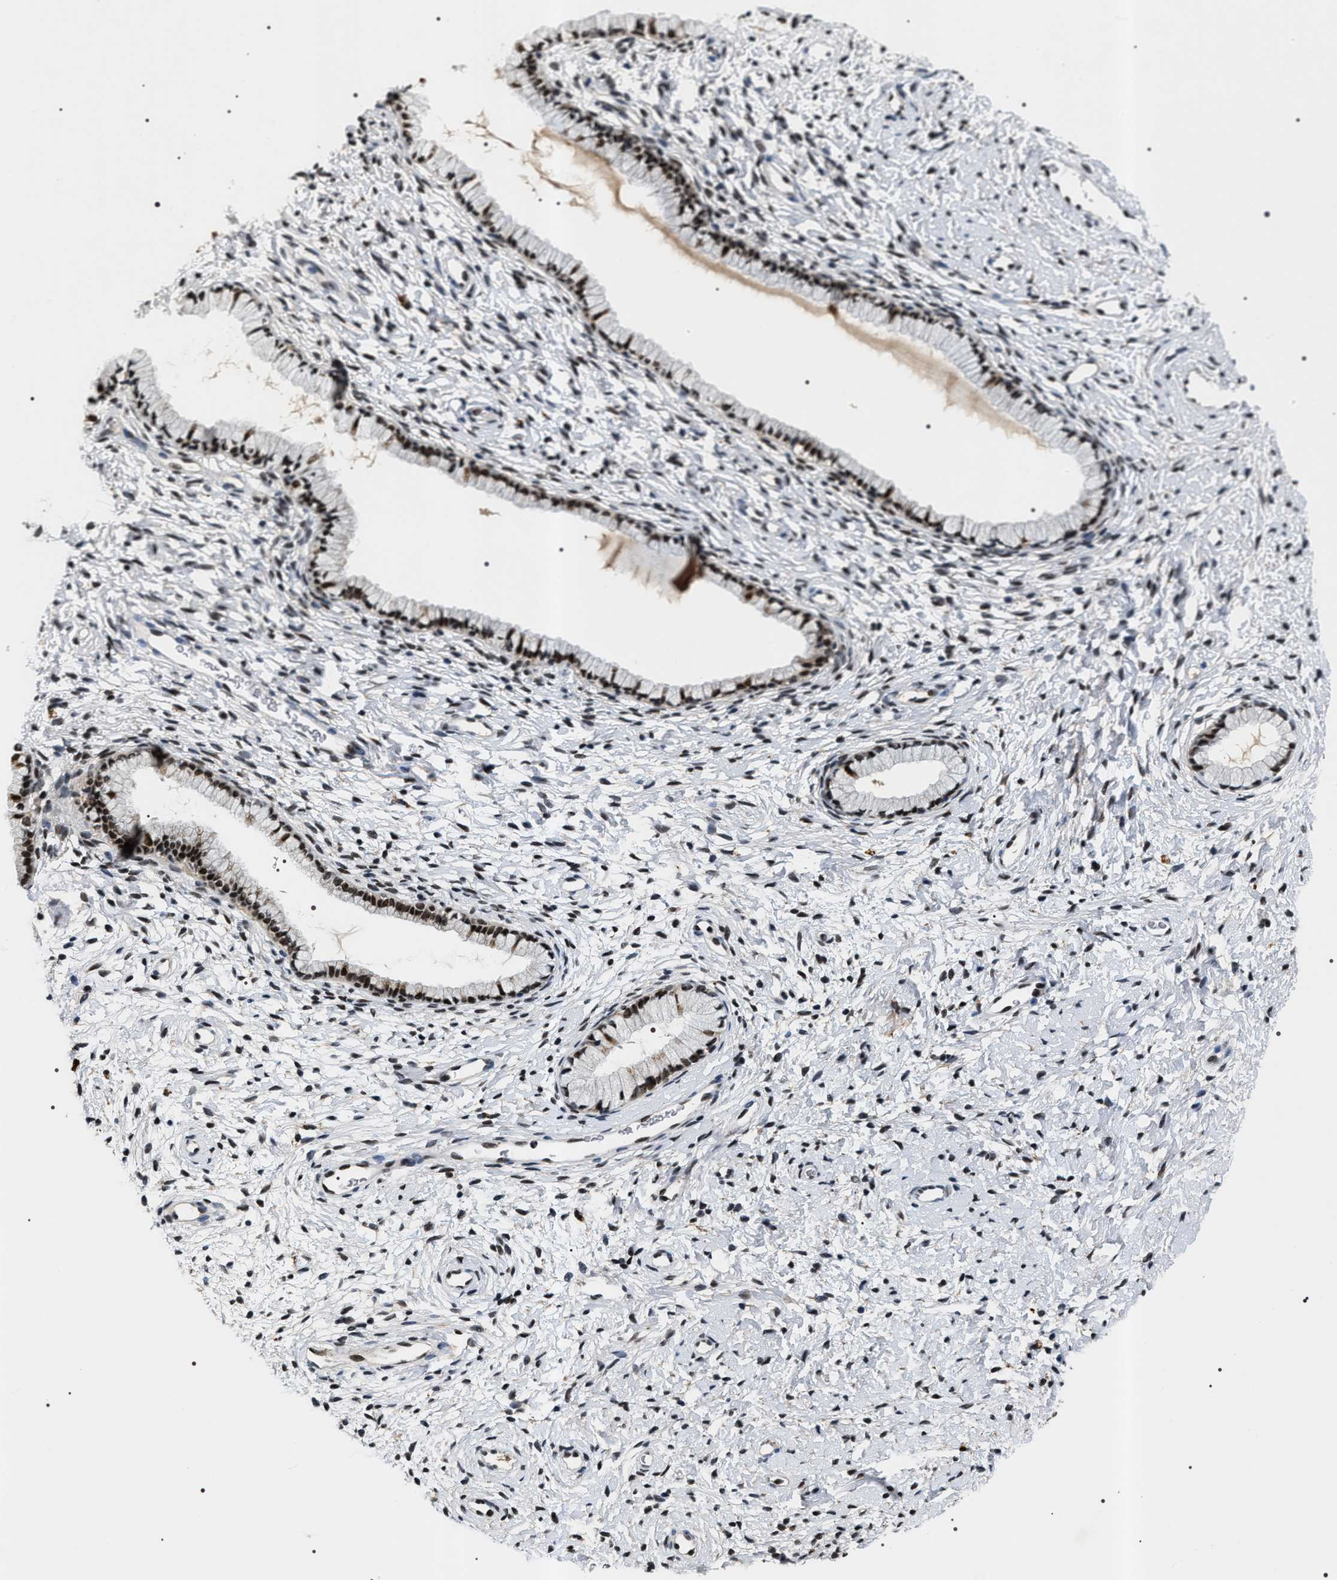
{"staining": {"intensity": "strong", "quantity": ">75%", "location": "nuclear"}, "tissue": "cervix", "cell_type": "Glandular cells", "image_type": "normal", "snomed": [{"axis": "morphology", "description": "Normal tissue, NOS"}, {"axis": "topography", "description": "Cervix"}], "caption": "This image exhibits immunohistochemistry (IHC) staining of normal cervix, with high strong nuclear positivity in about >75% of glandular cells.", "gene": "C7orf25", "patient": {"sex": "female", "age": 72}}